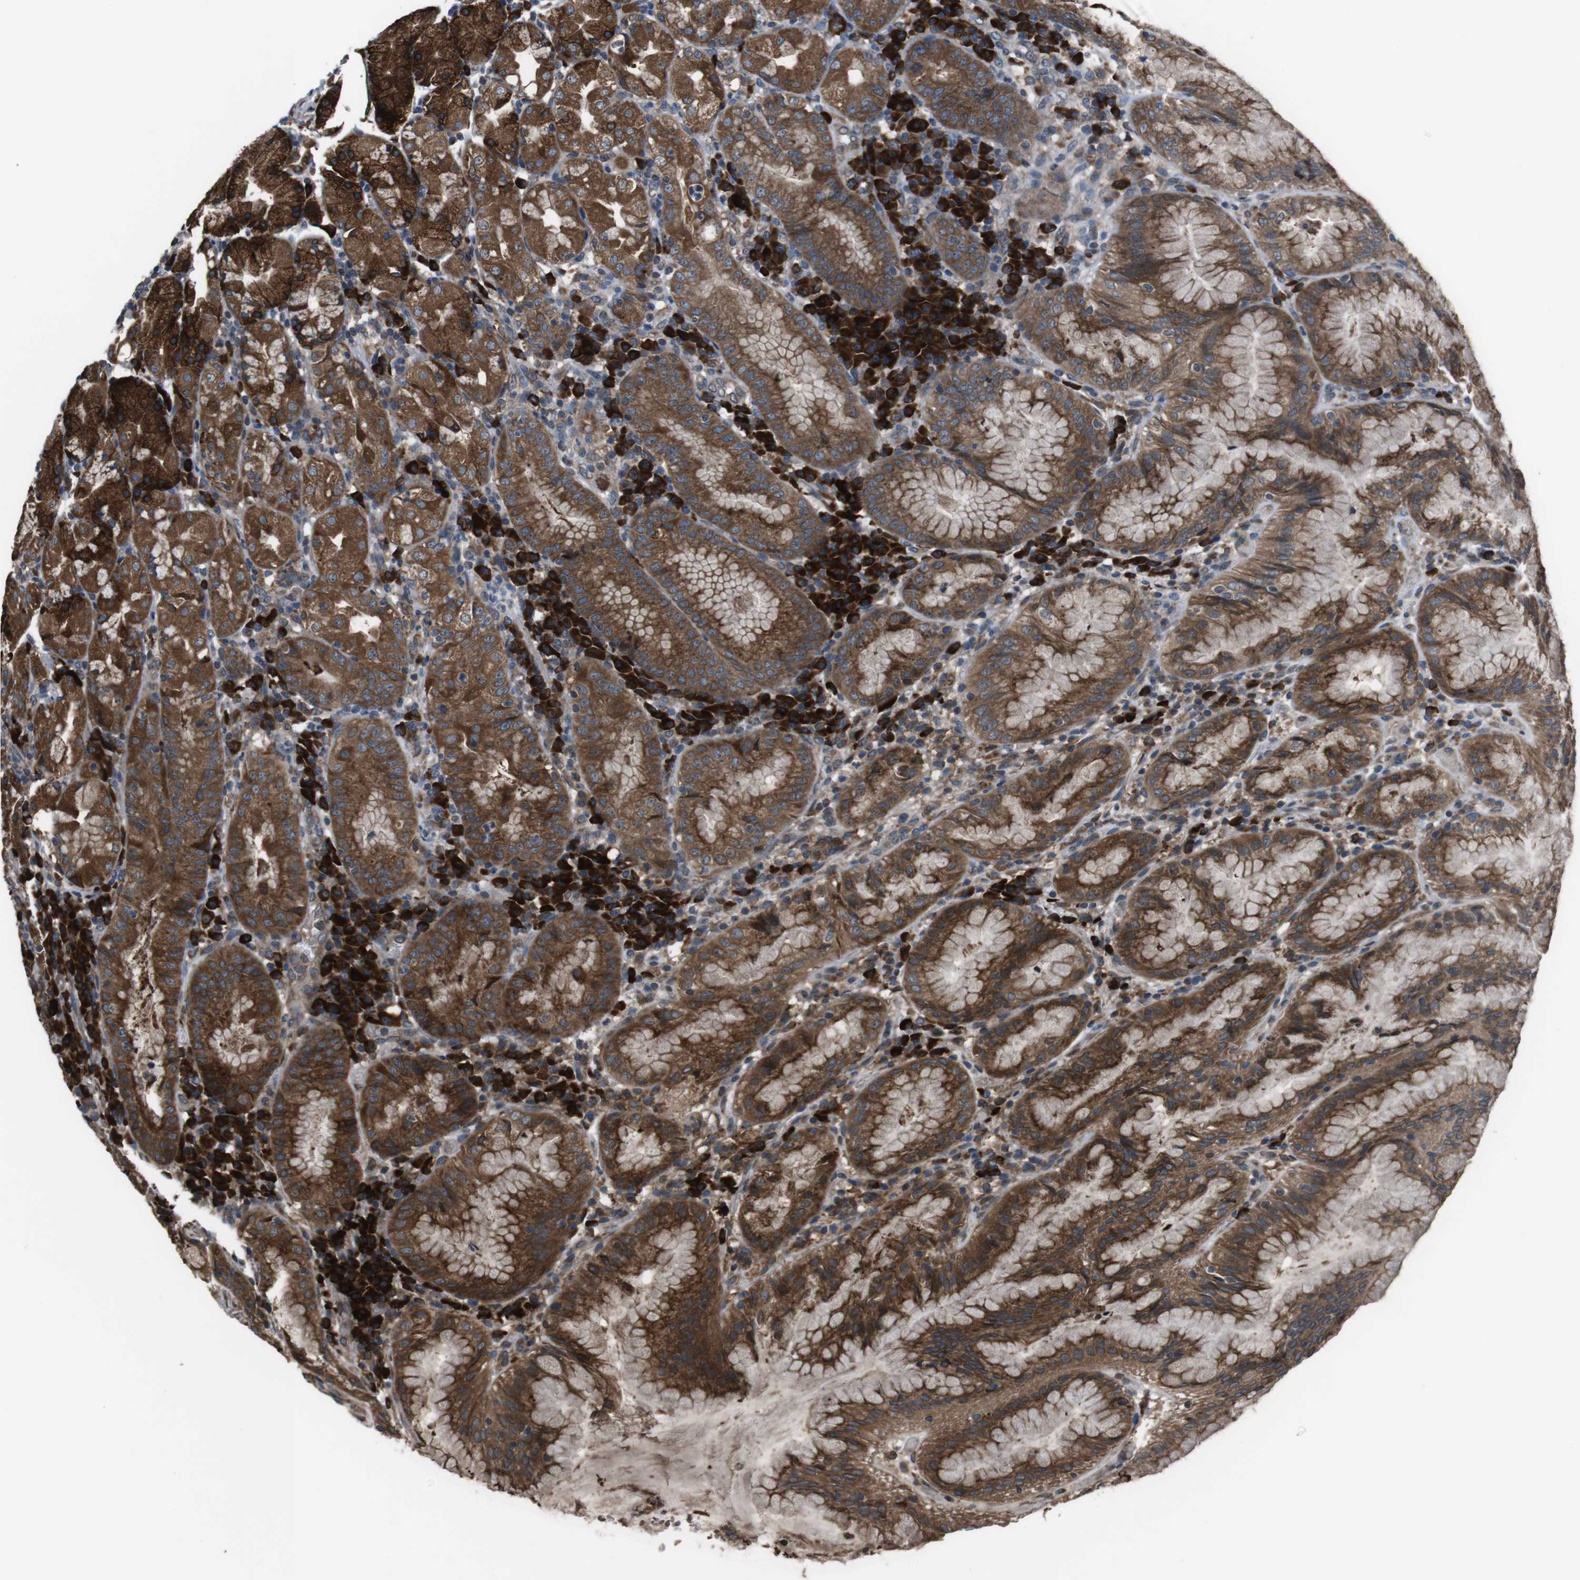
{"staining": {"intensity": "strong", "quantity": ">75%", "location": "cytoplasmic/membranous"}, "tissue": "stomach", "cell_type": "Glandular cells", "image_type": "normal", "snomed": [{"axis": "morphology", "description": "Normal tissue, NOS"}, {"axis": "topography", "description": "Stomach"}, {"axis": "topography", "description": "Stomach, lower"}], "caption": "Strong cytoplasmic/membranous positivity is seen in about >75% of glandular cells in unremarkable stomach. (IHC, brightfield microscopy, high magnification).", "gene": "SSR3", "patient": {"sex": "female", "age": 75}}